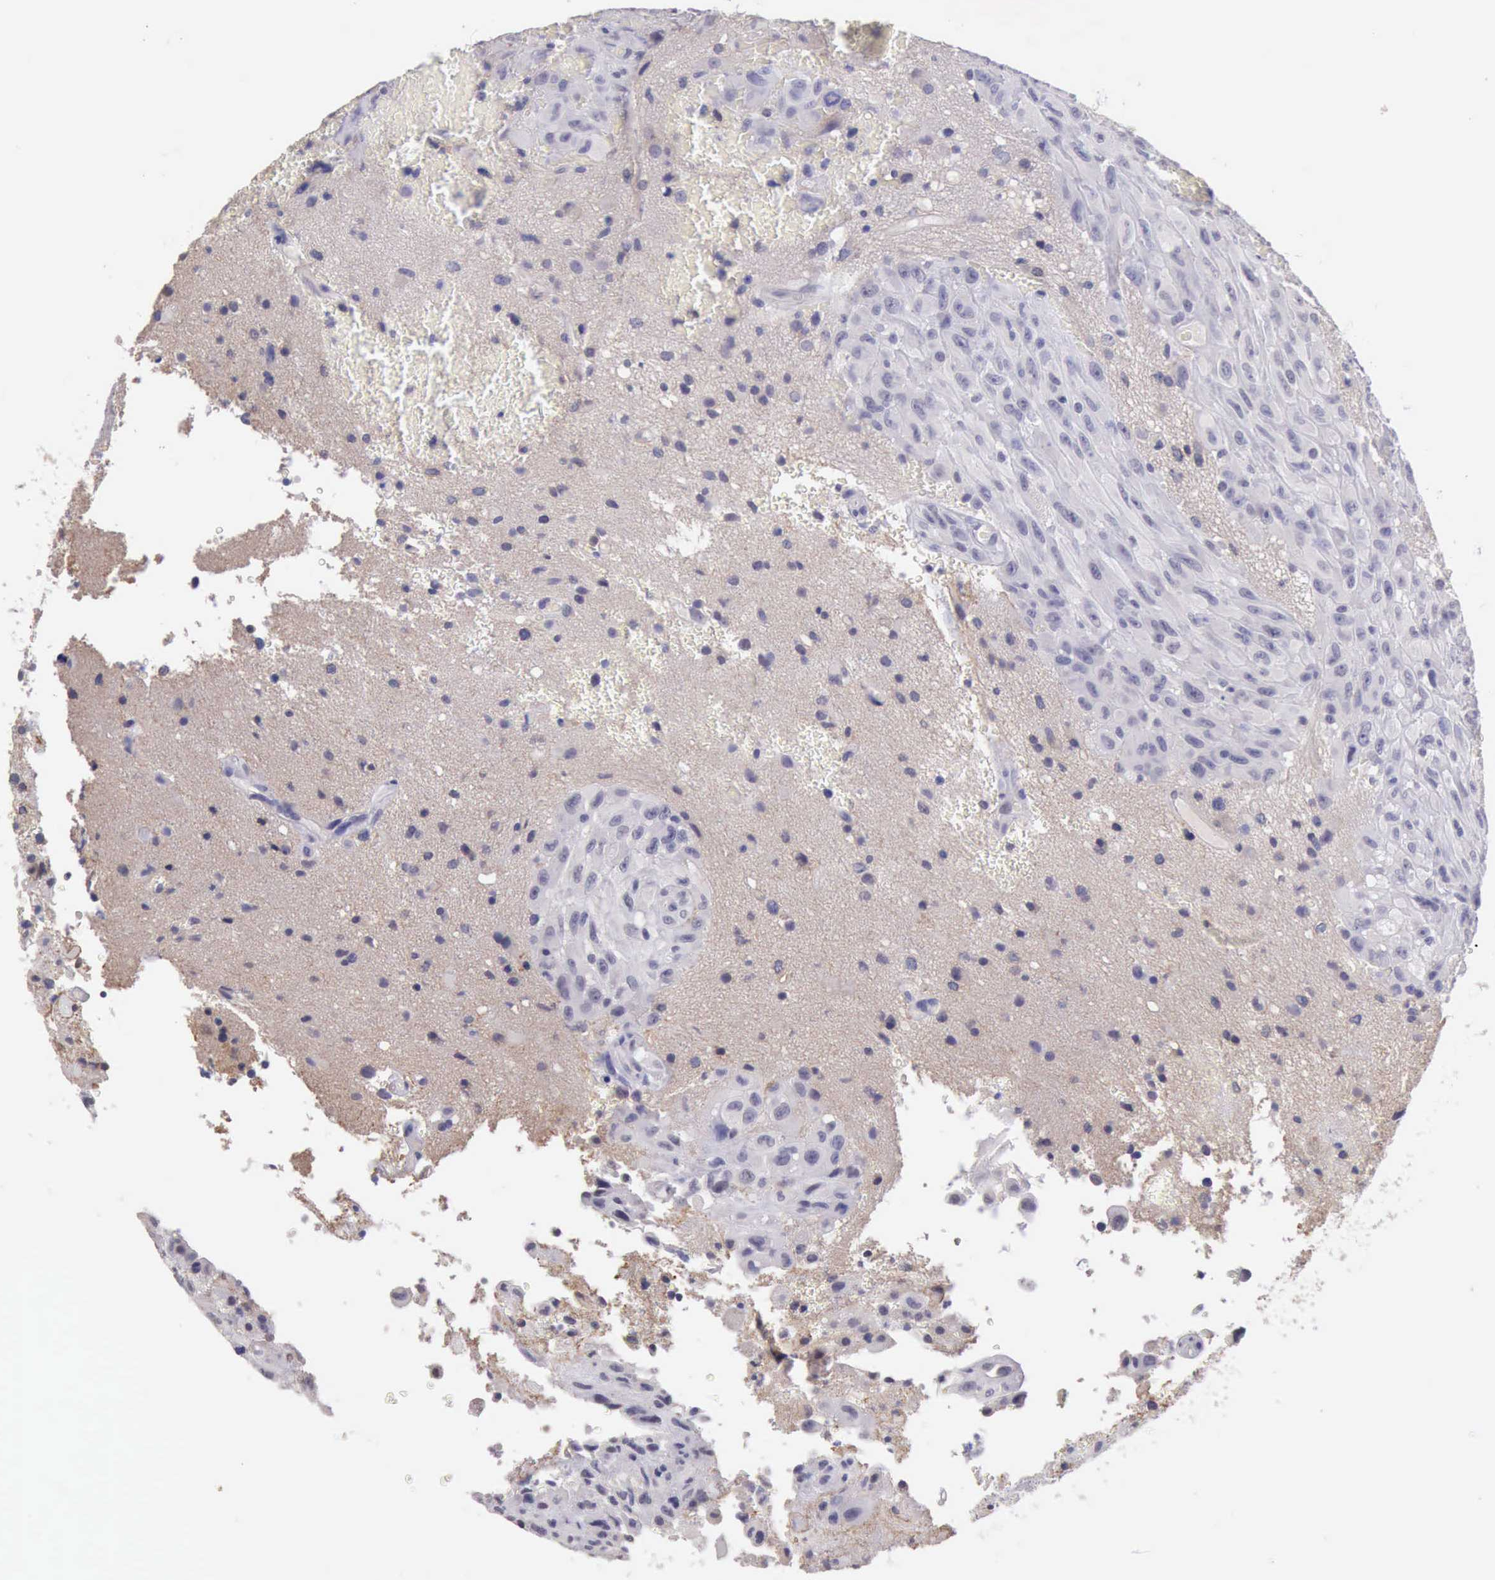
{"staining": {"intensity": "negative", "quantity": "none", "location": "none"}, "tissue": "glioma", "cell_type": "Tumor cells", "image_type": "cancer", "snomed": [{"axis": "morphology", "description": "Glioma, malignant, High grade"}, {"axis": "topography", "description": "Brain"}], "caption": "Glioma was stained to show a protein in brown. There is no significant expression in tumor cells.", "gene": "KCND1", "patient": {"sex": "male", "age": 48}}